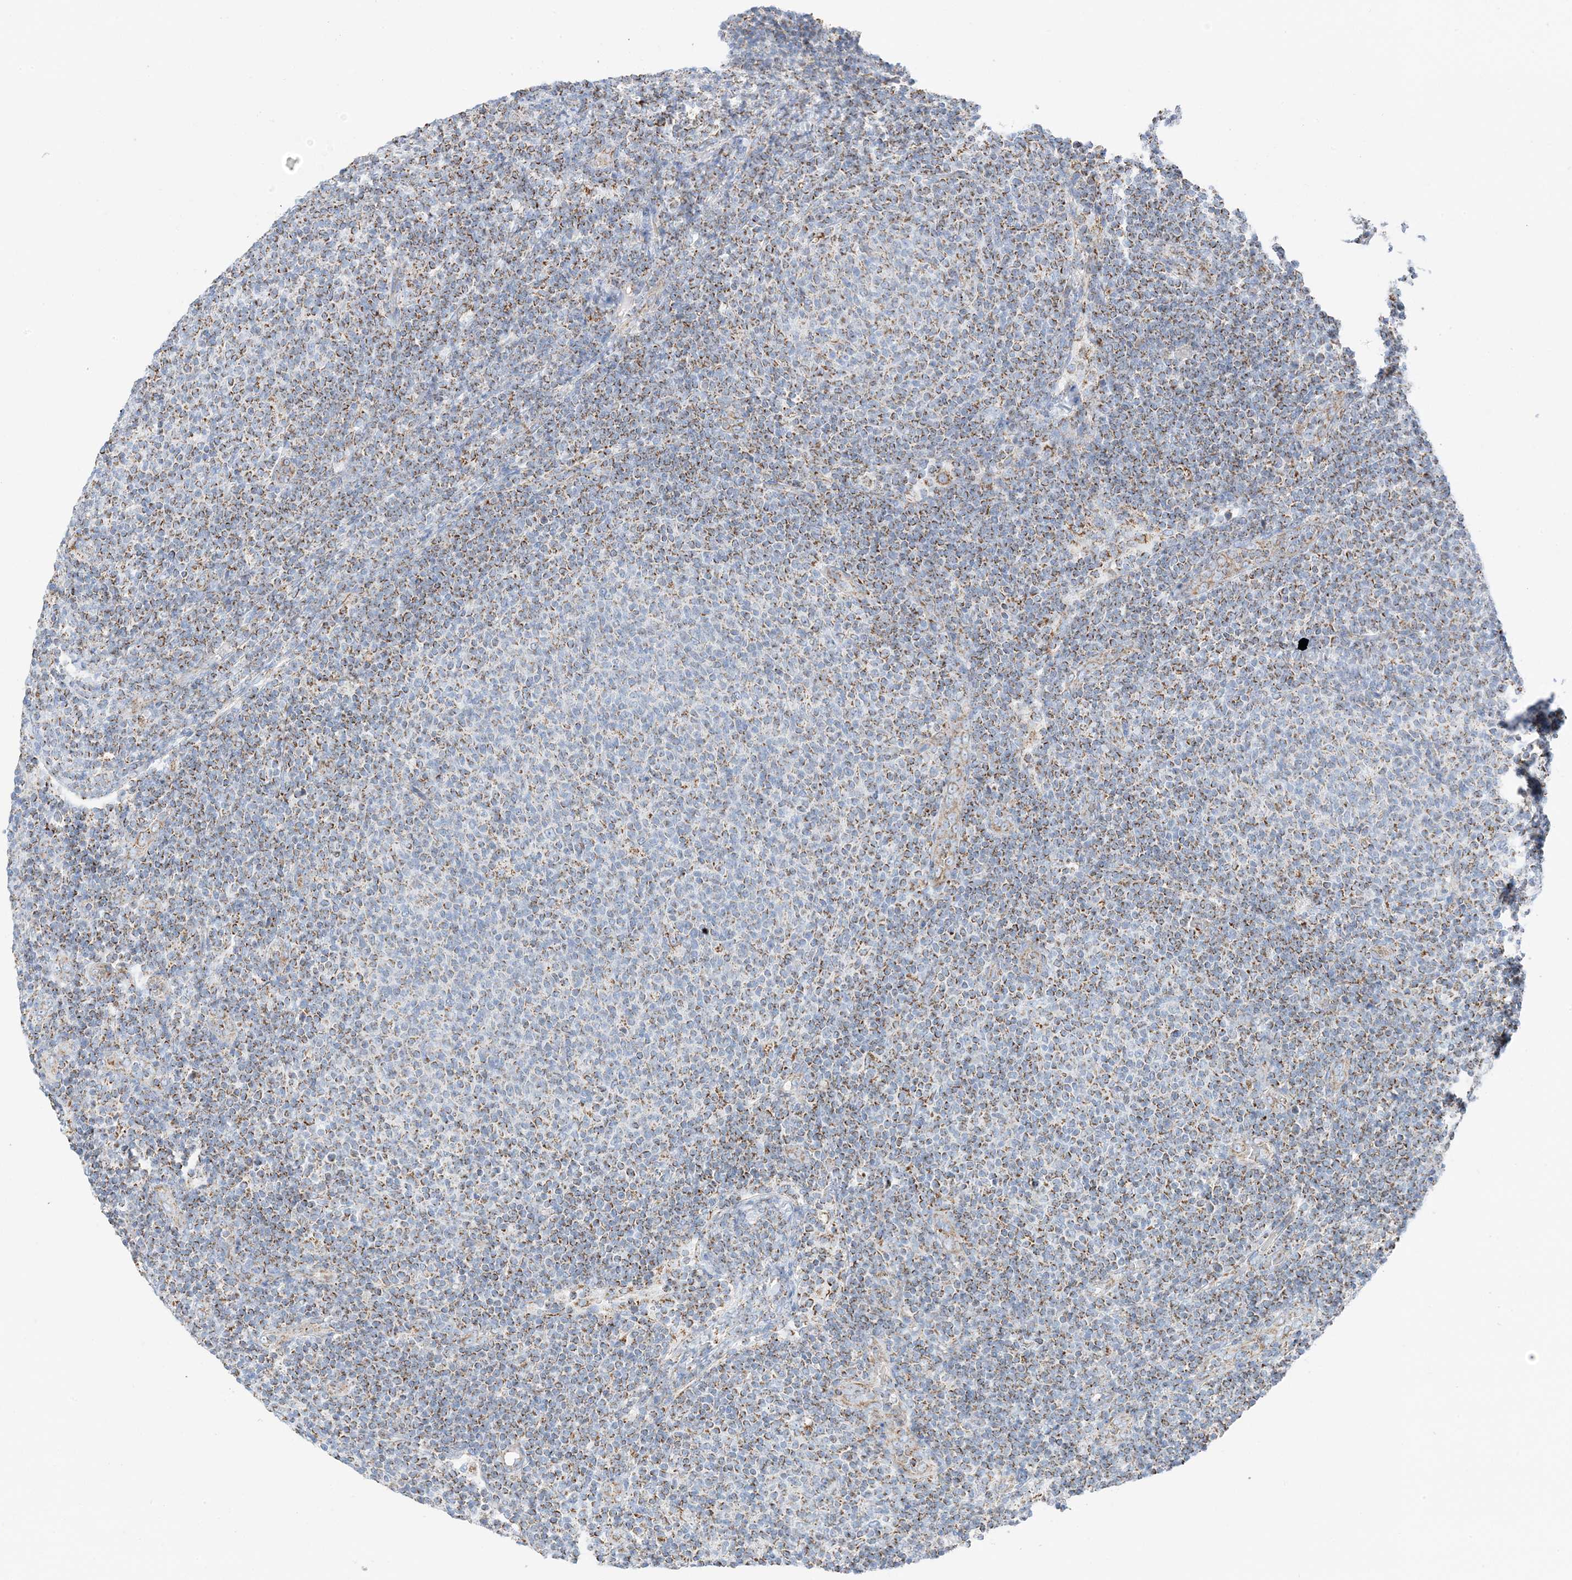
{"staining": {"intensity": "moderate", "quantity": ">75%", "location": "cytoplasmic/membranous"}, "tissue": "lymphoma", "cell_type": "Tumor cells", "image_type": "cancer", "snomed": [{"axis": "morphology", "description": "Malignant lymphoma, non-Hodgkin's type, Low grade"}, {"axis": "topography", "description": "Lymph node"}], "caption": "Human lymphoma stained with a brown dye exhibits moderate cytoplasmic/membranous positive expression in approximately >75% of tumor cells.", "gene": "CAPN13", "patient": {"sex": "male", "age": 66}}